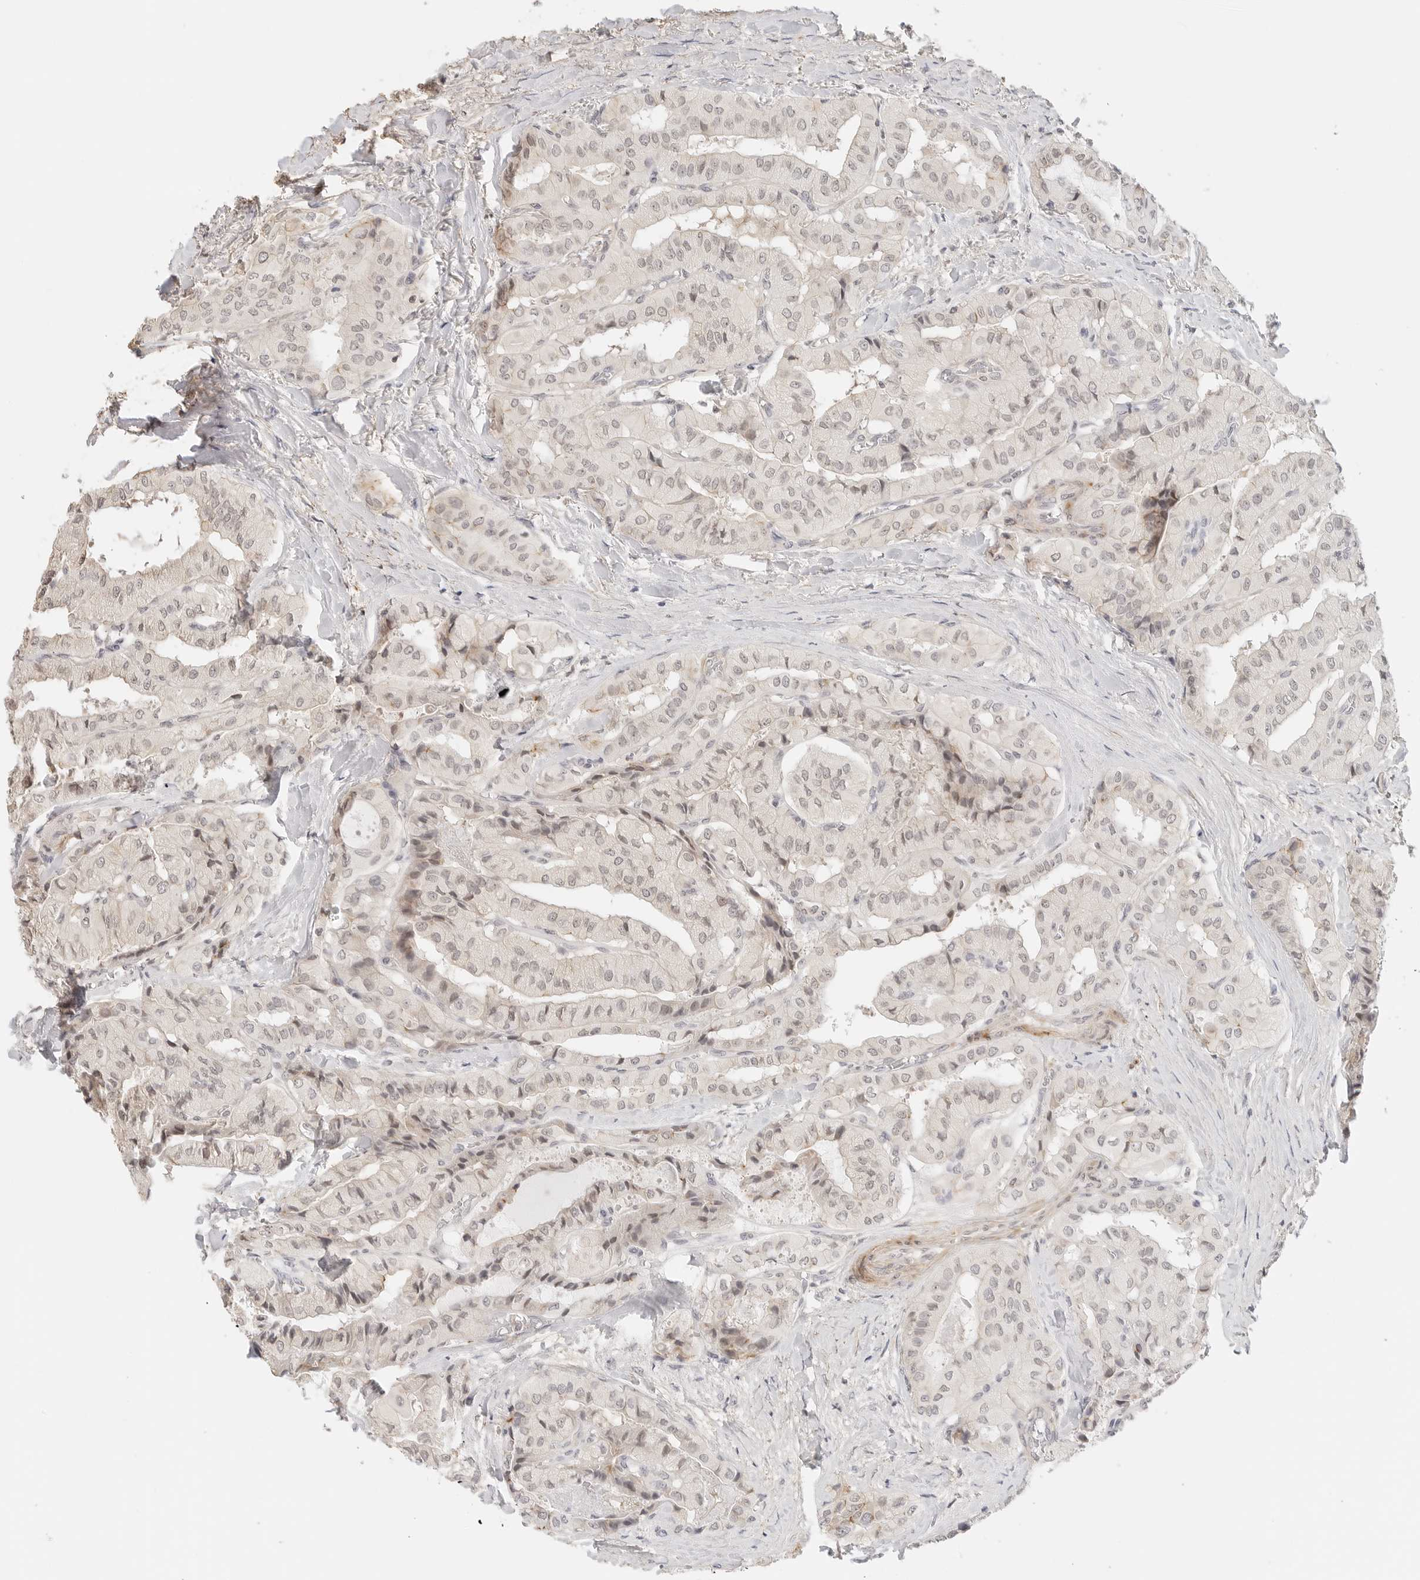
{"staining": {"intensity": "weak", "quantity": "<25%", "location": "cytoplasmic/membranous"}, "tissue": "thyroid cancer", "cell_type": "Tumor cells", "image_type": "cancer", "snomed": [{"axis": "morphology", "description": "Papillary adenocarcinoma, NOS"}, {"axis": "topography", "description": "Thyroid gland"}], "caption": "The histopathology image exhibits no significant staining in tumor cells of thyroid cancer. (DAB IHC with hematoxylin counter stain).", "gene": "PCDH19", "patient": {"sex": "female", "age": 59}}